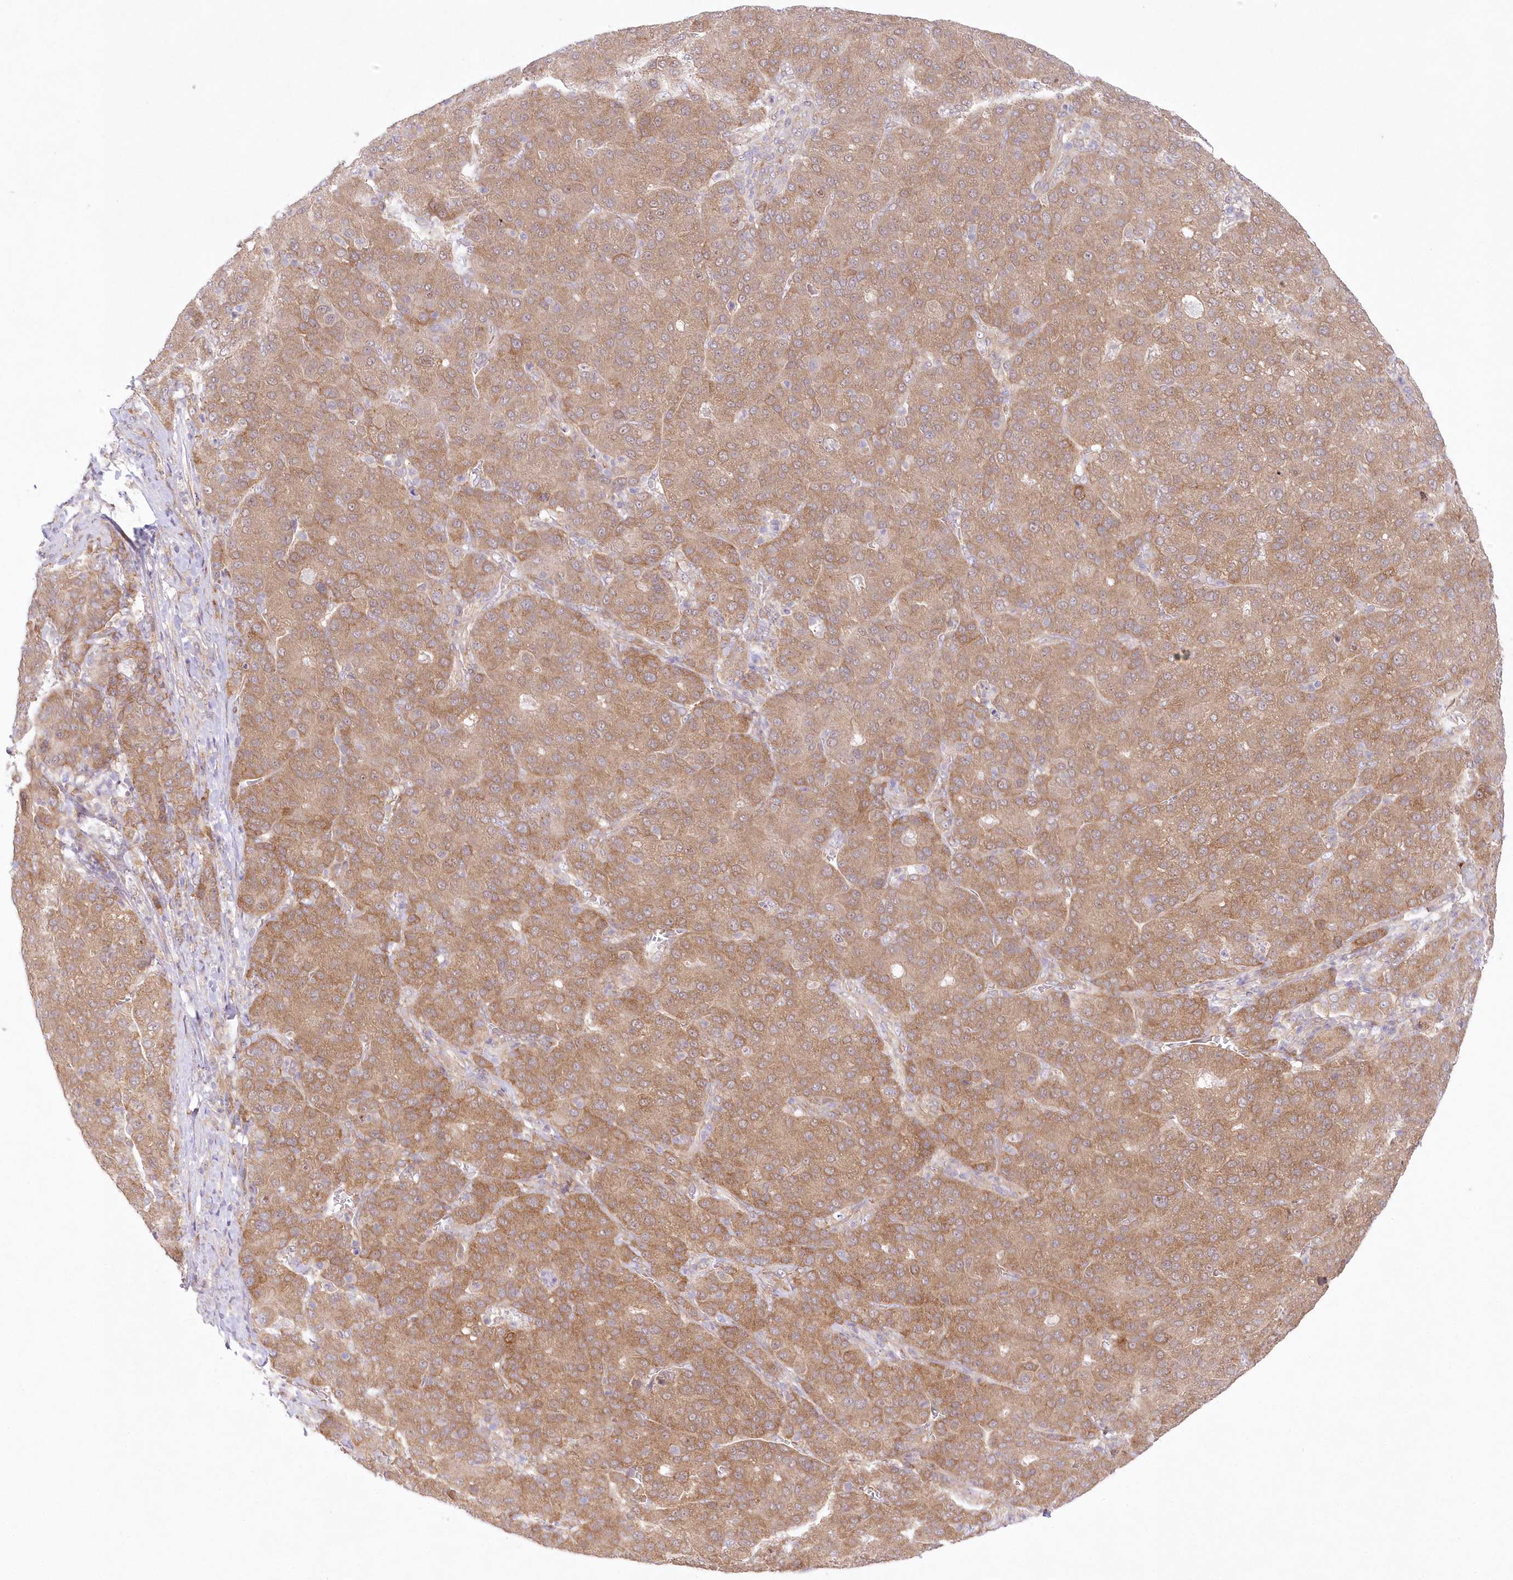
{"staining": {"intensity": "moderate", "quantity": ">75%", "location": "cytoplasmic/membranous"}, "tissue": "liver cancer", "cell_type": "Tumor cells", "image_type": "cancer", "snomed": [{"axis": "morphology", "description": "Carcinoma, Hepatocellular, NOS"}, {"axis": "topography", "description": "Liver"}], "caption": "Immunohistochemical staining of human liver hepatocellular carcinoma demonstrates moderate cytoplasmic/membranous protein expression in approximately >75% of tumor cells.", "gene": "RNPEP", "patient": {"sex": "male", "age": 65}}